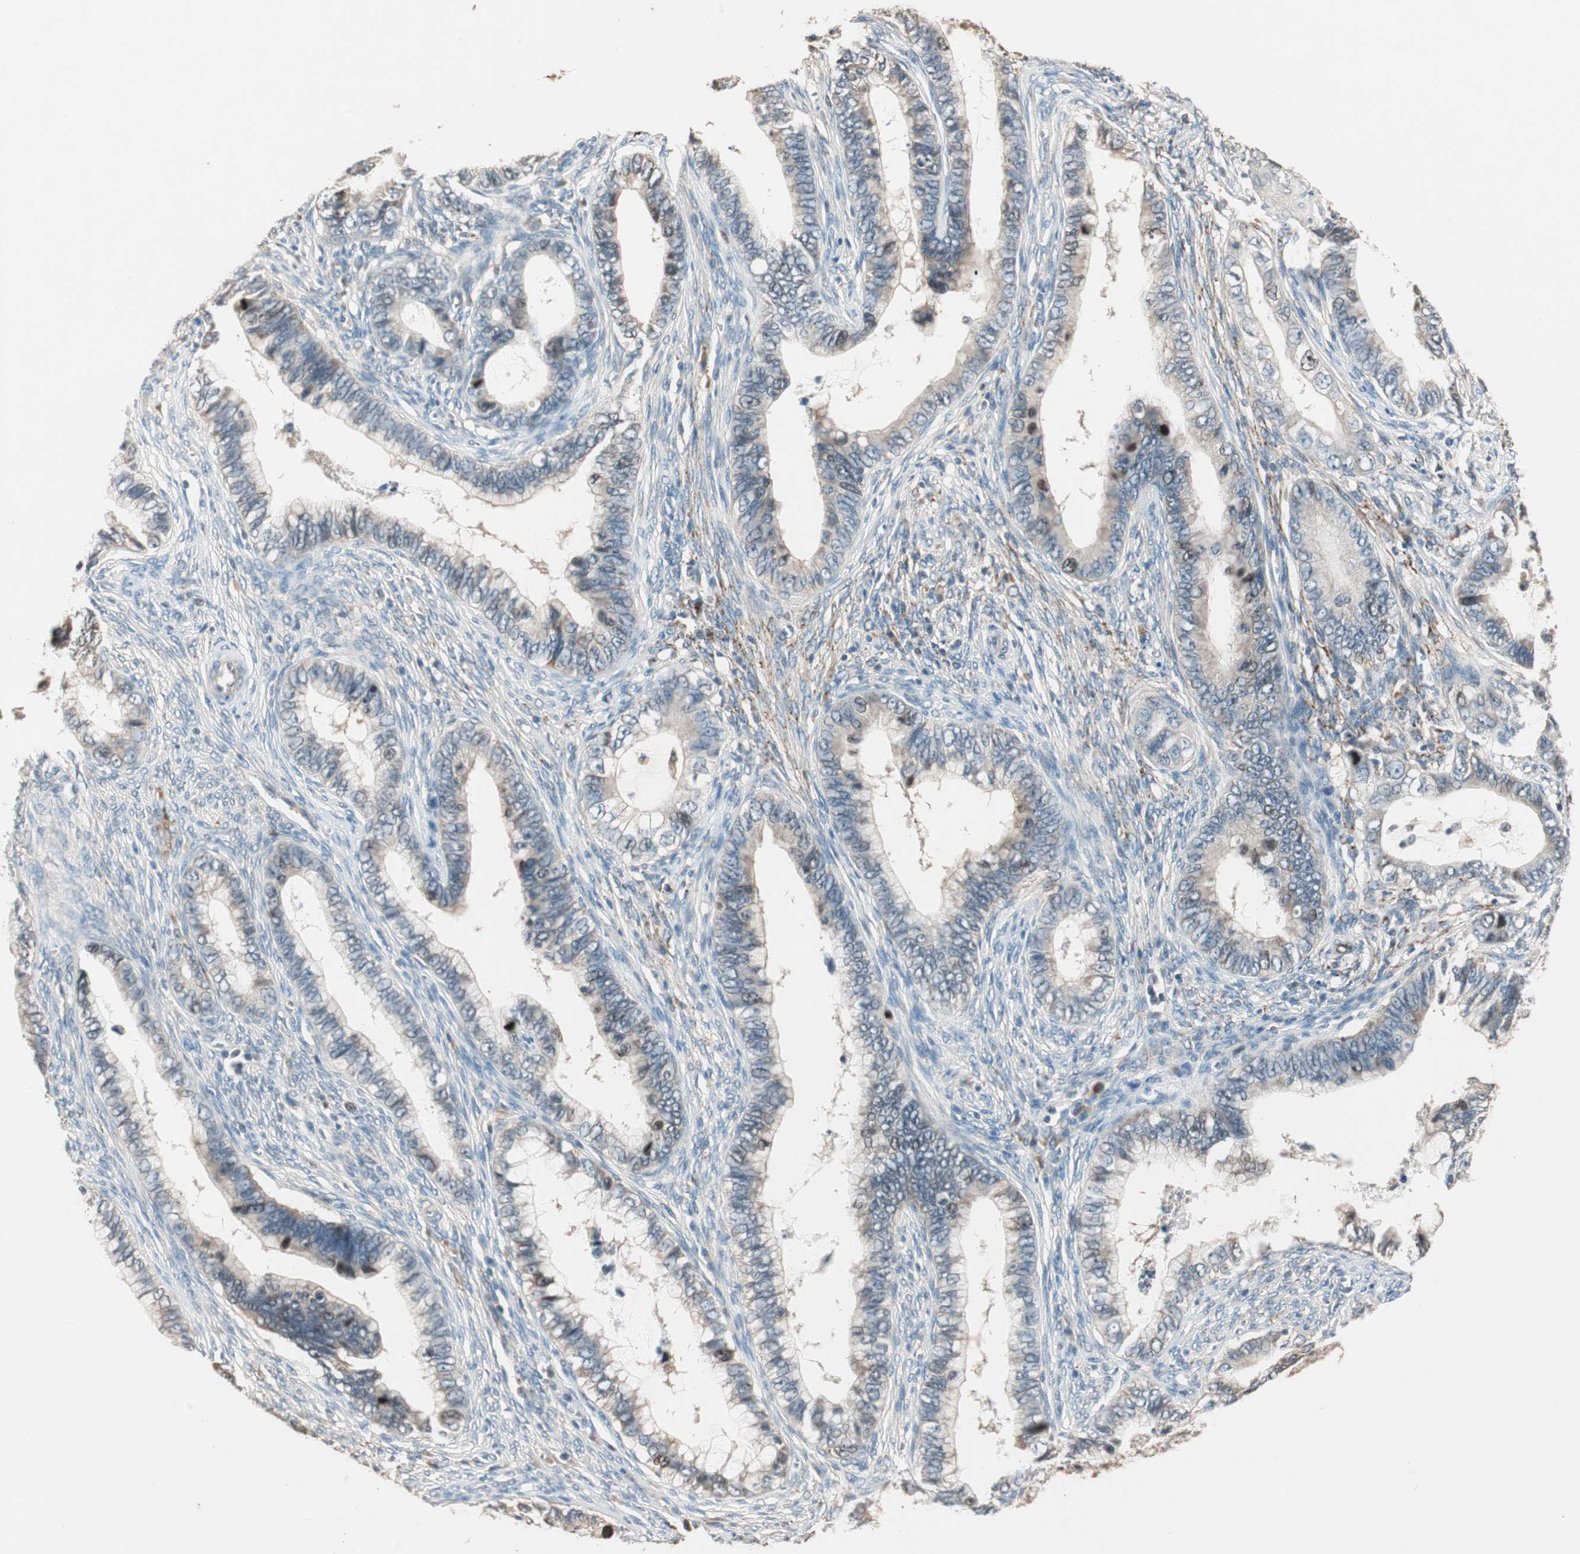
{"staining": {"intensity": "weak", "quantity": "25%-75%", "location": "cytoplasmic/membranous"}, "tissue": "cervical cancer", "cell_type": "Tumor cells", "image_type": "cancer", "snomed": [{"axis": "morphology", "description": "Adenocarcinoma, NOS"}, {"axis": "topography", "description": "Cervix"}], "caption": "Adenocarcinoma (cervical) tissue displays weak cytoplasmic/membranous positivity in approximately 25%-75% of tumor cells, visualized by immunohistochemistry.", "gene": "NFRKB", "patient": {"sex": "female", "age": 44}}